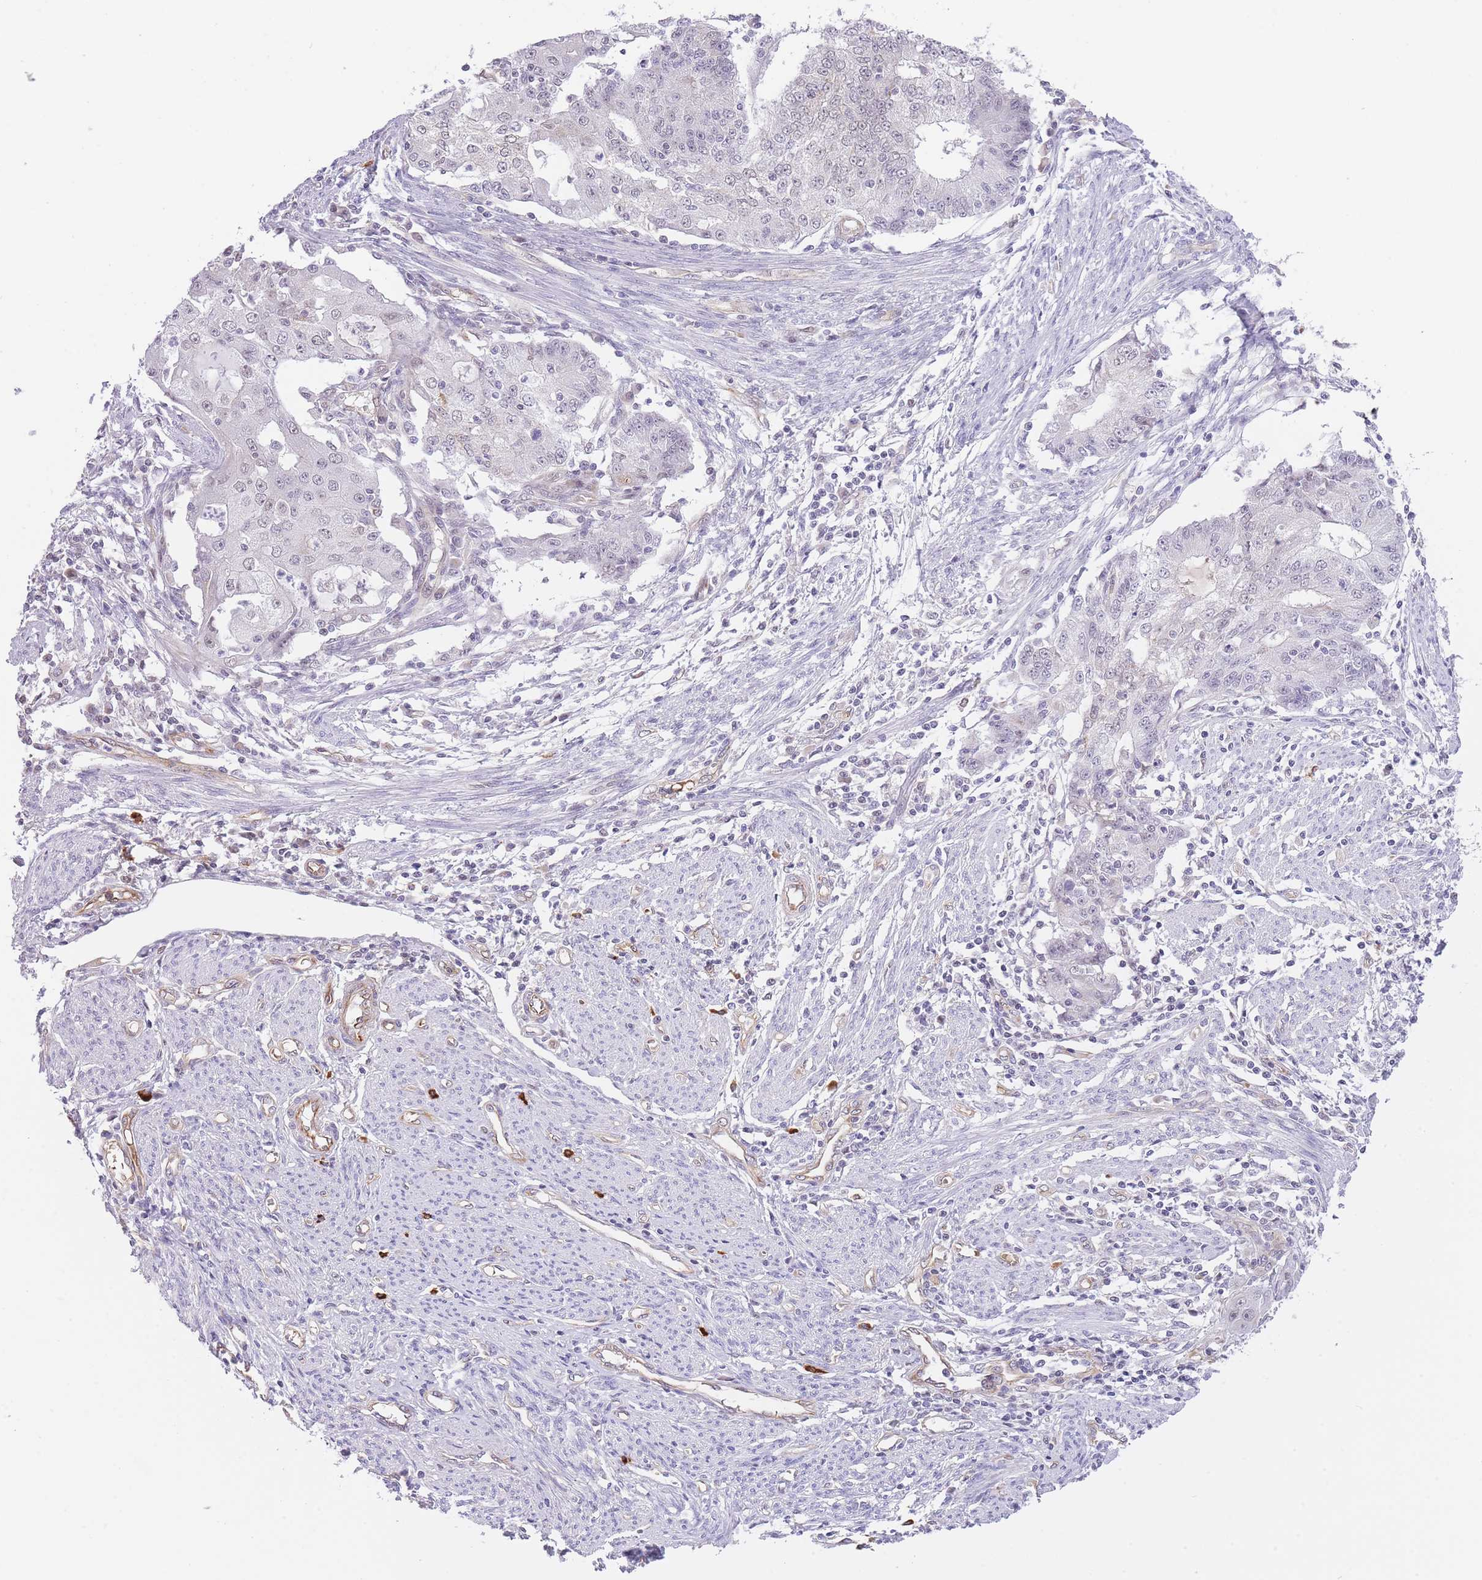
{"staining": {"intensity": "weak", "quantity": "<25%", "location": "nuclear"}, "tissue": "endometrial cancer", "cell_type": "Tumor cells", "image_type": "cancer", "snomed": [{"axis": "morphology", "description": "Adenocarcinoma, NOS"}, {"axis": "topography", "description": "Endometrium"}], "caption": "An image of human endometrial cancer (adenocarcinoma) is negative for staining in tumor cells.", "gene": "MEIOSIN", "patient": {"sex": "female", "age": 56}}